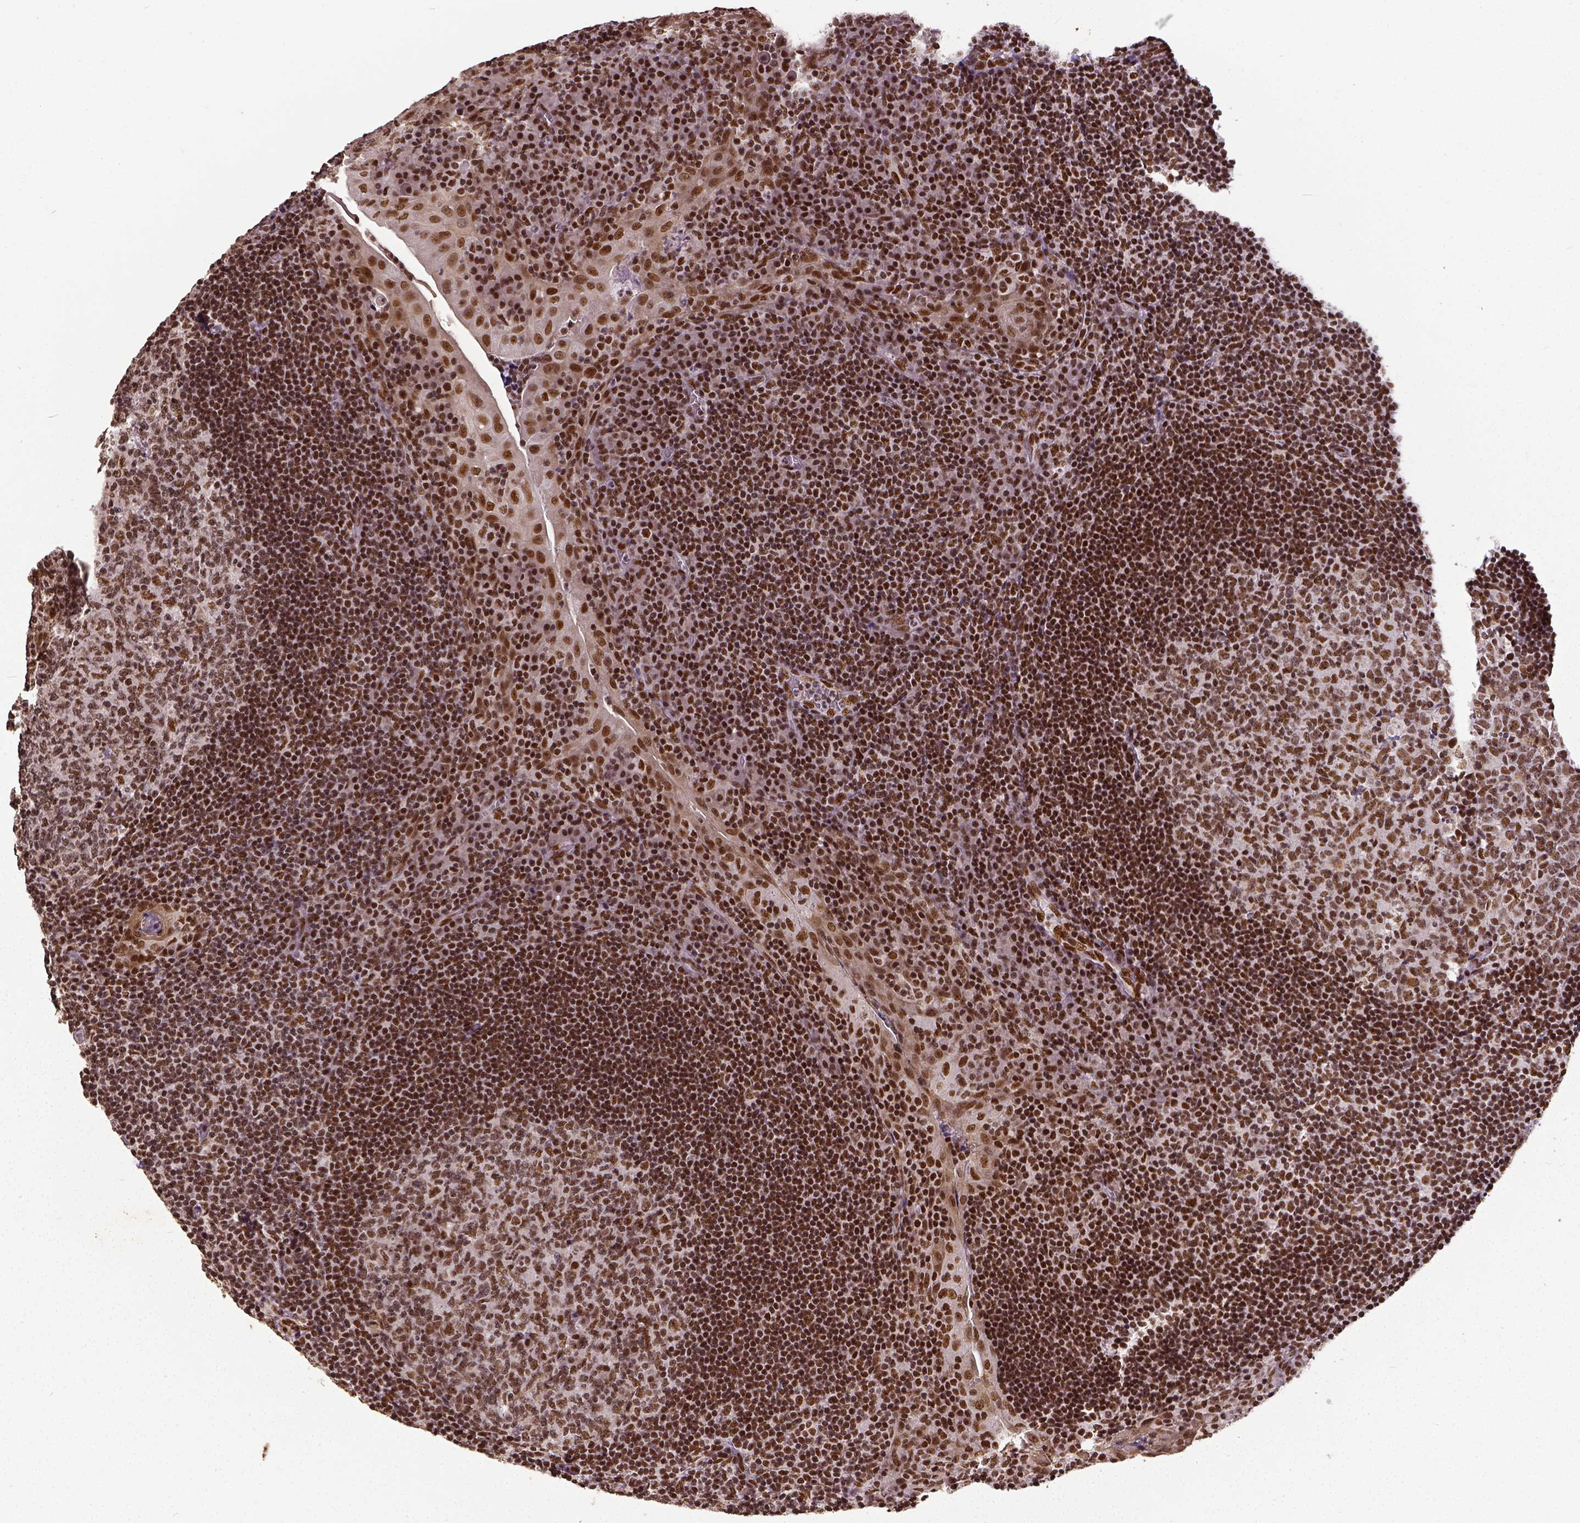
{"staining": {"intensity": "strong", "quantity": ">75%", "location": "nuclear"}, "tissue": "tonsil", "cell_type": "Germinal center cells", "image_type": "normal", "snomed": [{"axis": "morphology", "description": "Normal tissue, NOS"}, {"axis": "topography", "description": "Tonsil"}], "caption": "This image exhibits IHC staining of unremarkable human tonsil, with high strong nuclear expression in approximately >75% of germinal center cells.", "gene": "ATRX", "patient": {"sex": "male", "age": 17}}